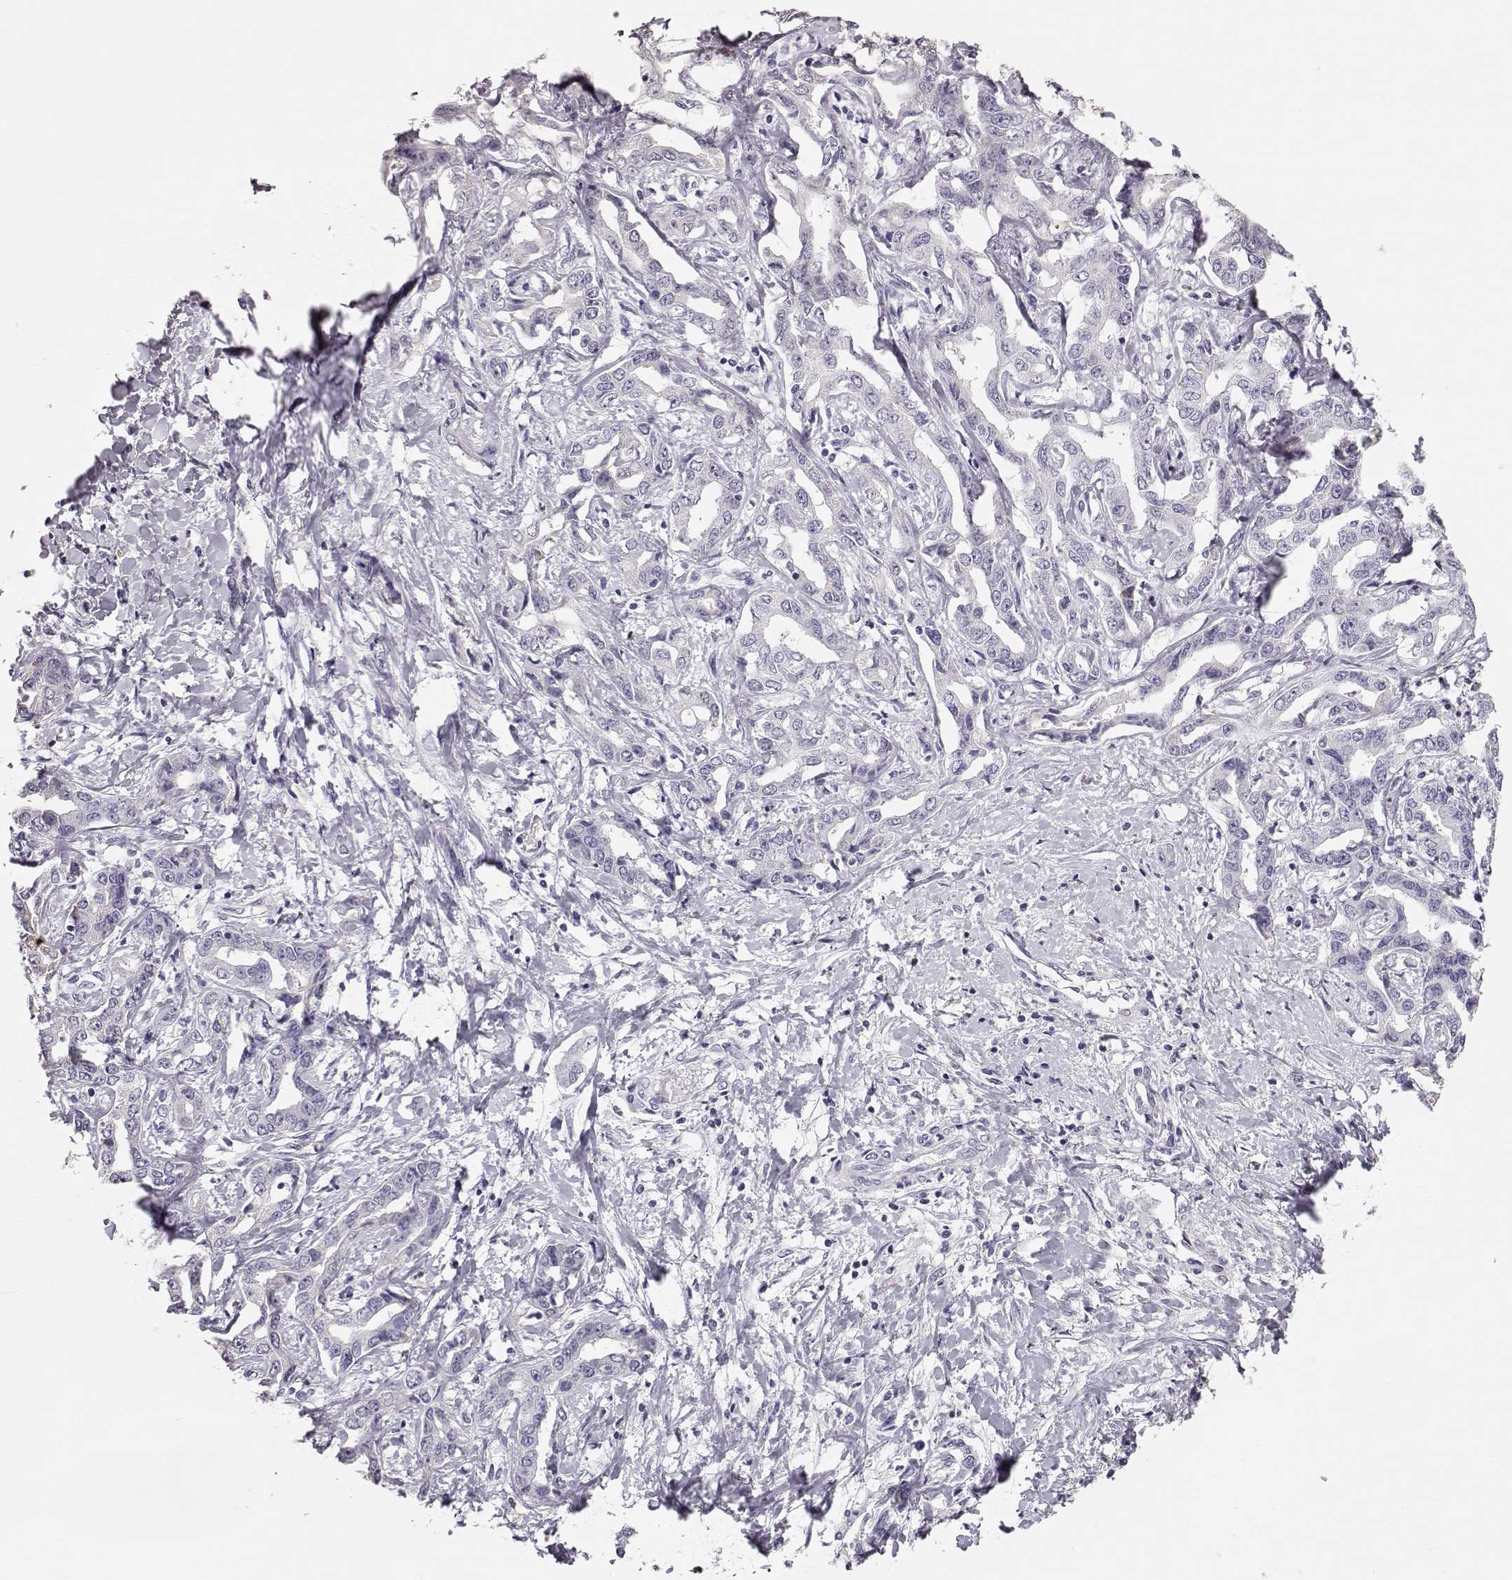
{"staining": {"intensity": "negative", "quantity": "none", "location": "none"}, "tissue": "liver cancer", "cell_type": "Tumor cells", "image_type": "cancer", "snomed": [{"axis": "morphology", "description": "Cholangiocarcinoma"}, {"axis": "topography", "description": "Liver"}], "caption": "Cholangiocarcinoma (liver) was stained to show a protein in brown. There is no significant positivity in tumor cells.", "gene": "POU1F1", "patient": {"sex": "male", "age": 59}}